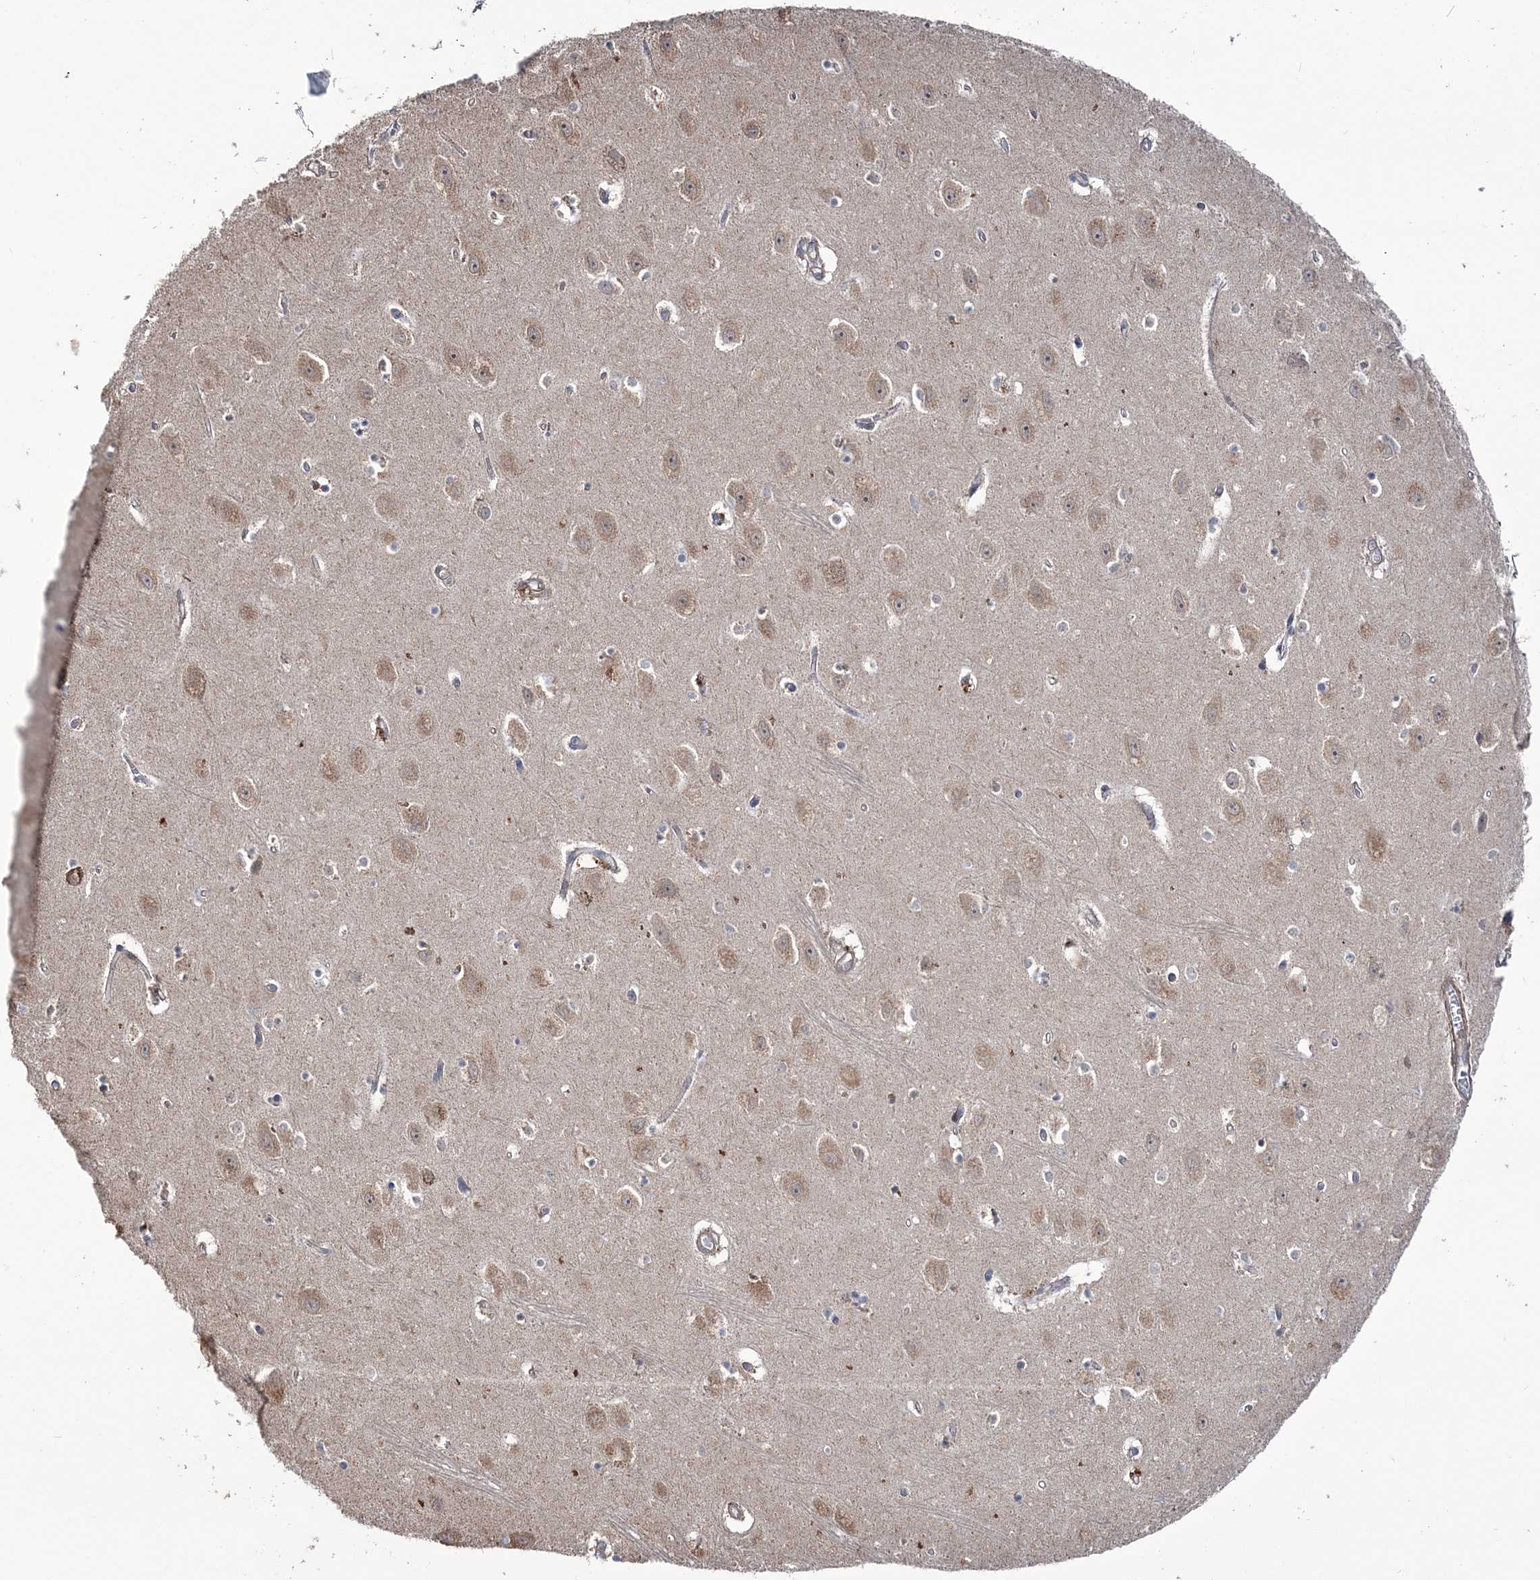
{"staining": {"intensity": "negative", "quantity": "none", "location": "none"}, "tissue": "hippocampus", "cell_type": "Glial cells", "image_type": "normal", "snomed": [{"axis": "morphology", "description": "Normal tissue, NOS"}, {"axis": "topography", "description": "Hippocampus"}], "caption": "This is an immunohistochemistry micrograph of unremarkable hippocampus. There is no expression in glial cells.", "gene": "PPP2R2B", "patient": {"sex": "female", "age": 64}}